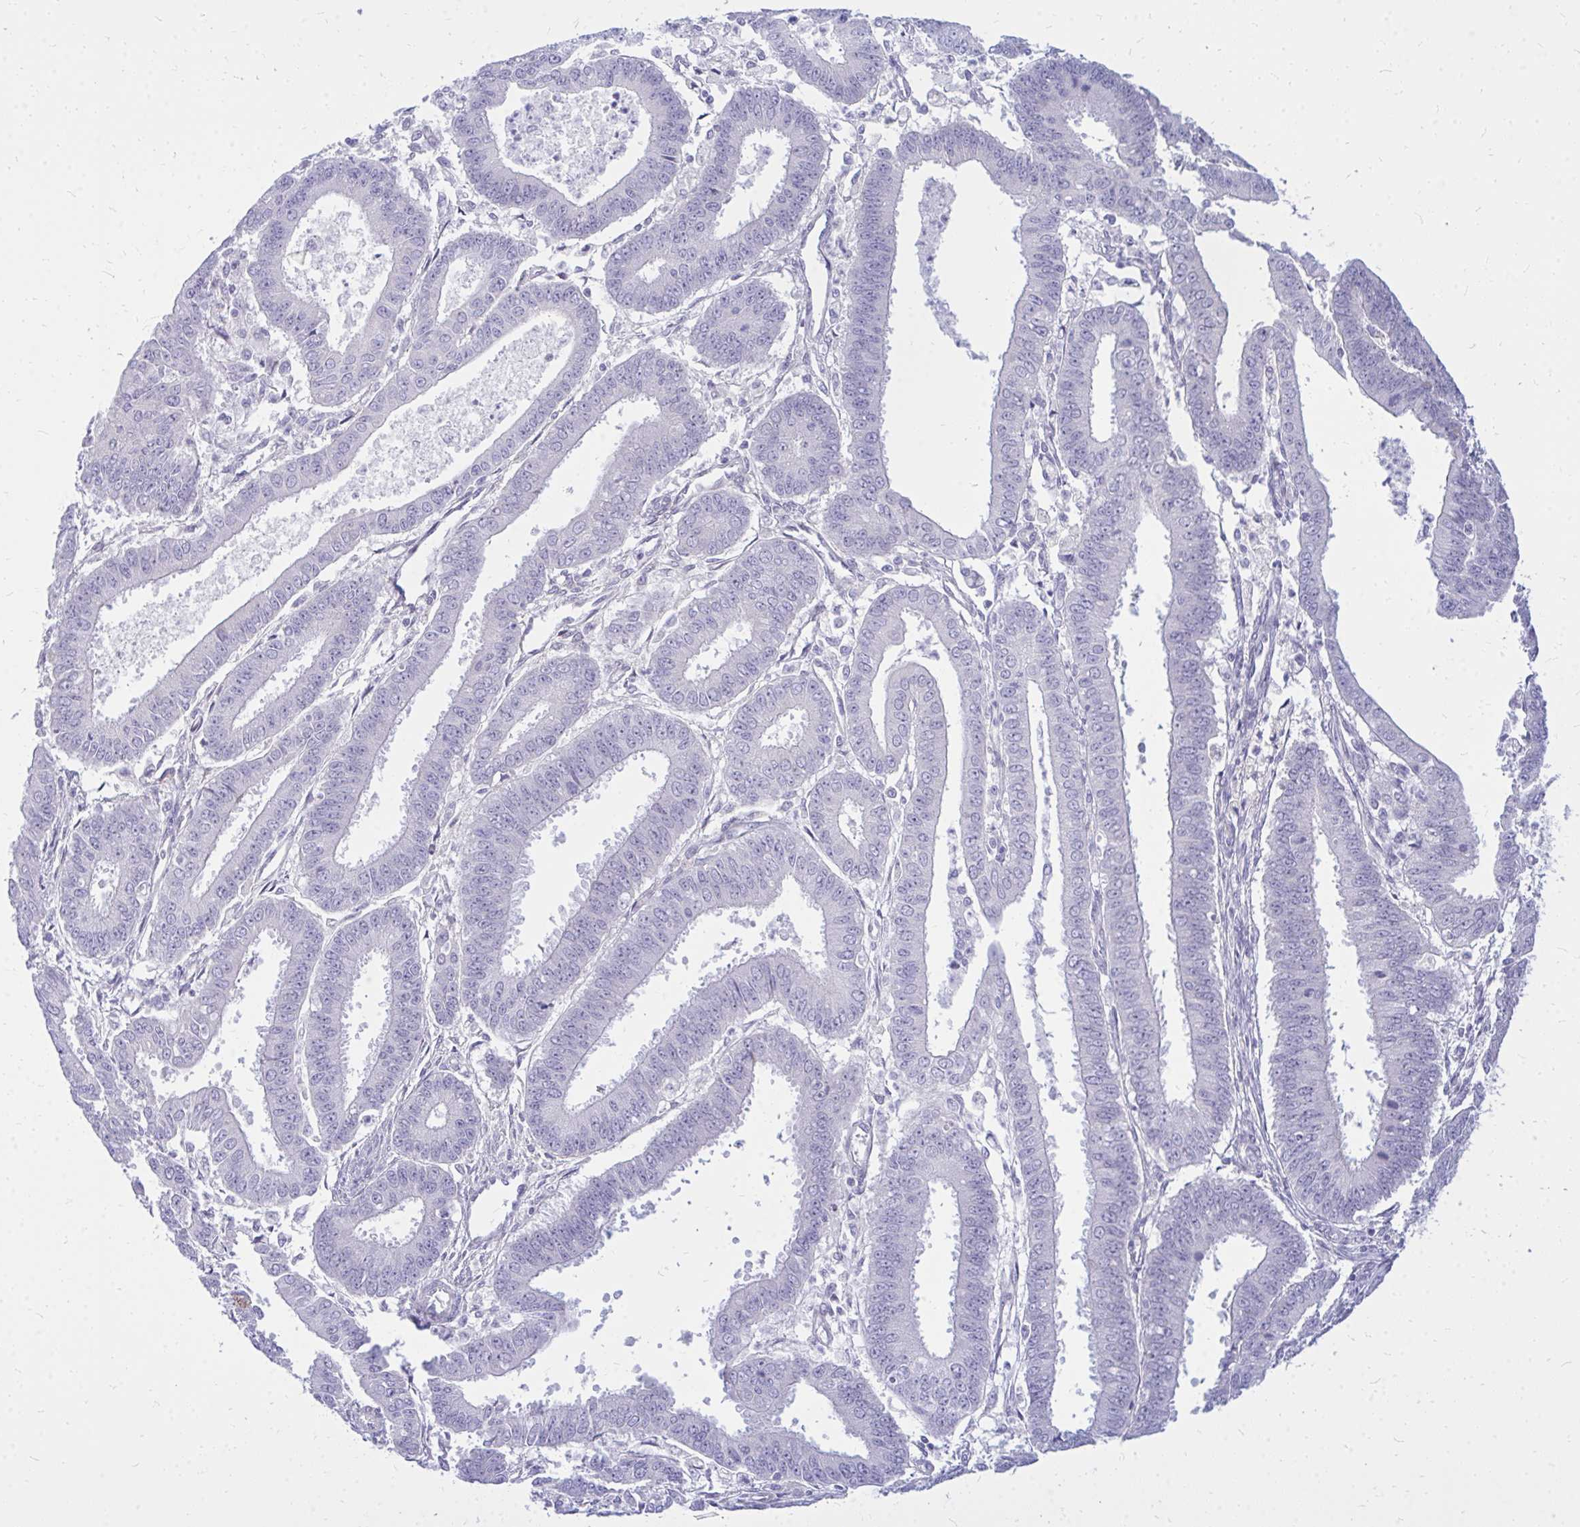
{"staining": {"intensity": "negative", "quantity": "none", "location": "none"}, "tissue": "endometrial cancer", "cell_type": "Tumor cells", "image_type": "cancer", "snomed": [{"axis": "morphology", "description": "Adenocarcinoma, NOS"}, {"axis": "topography", "description": "Endometrium"}], "caption": "The immunohistochemistry (IHC) micrograph has no significant positivity in tumor cells of adenocarcinoma (endometrial) tissue.", "gene": "ZSCAN25", "patient": {"sex": "female", "age": 73}}